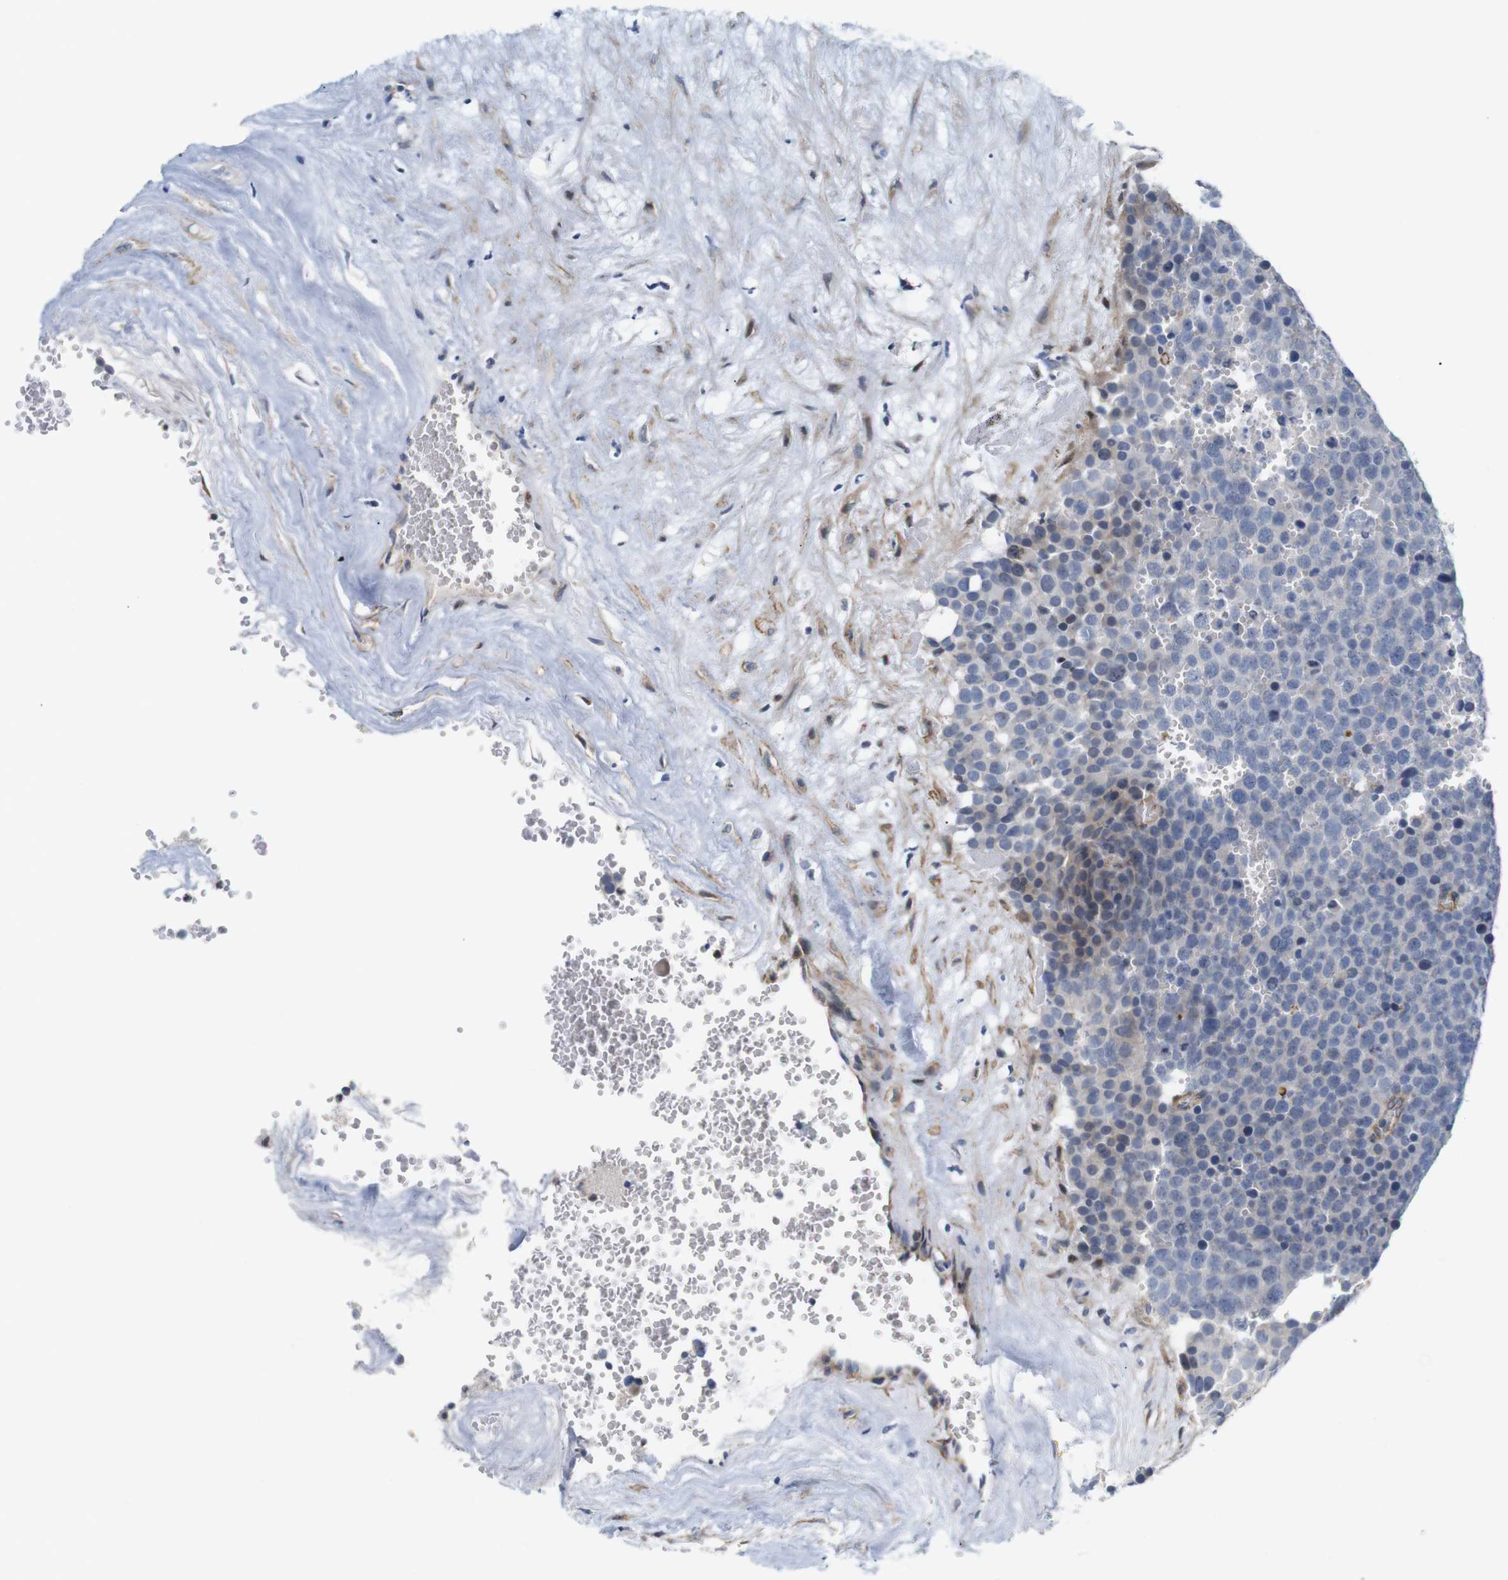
{"staining": {"intensity": "negative", "quantity": "none", "location": "none"}, "tissue": "testis cancer", "cell_type": "Tumor cells", "image_type": "cancer", "snomed": [{"axis": "morphology", "description": "Seminoma, NOS"}, {"axis": "topography", "description": "Testis"}], "caption": "DAB immunohistochemical staining of testis cancer (seminoma) exhibits no significant expression in tumor cells.", "gene": "CYB561", "patient": {"sex": "male", "age": 71}}